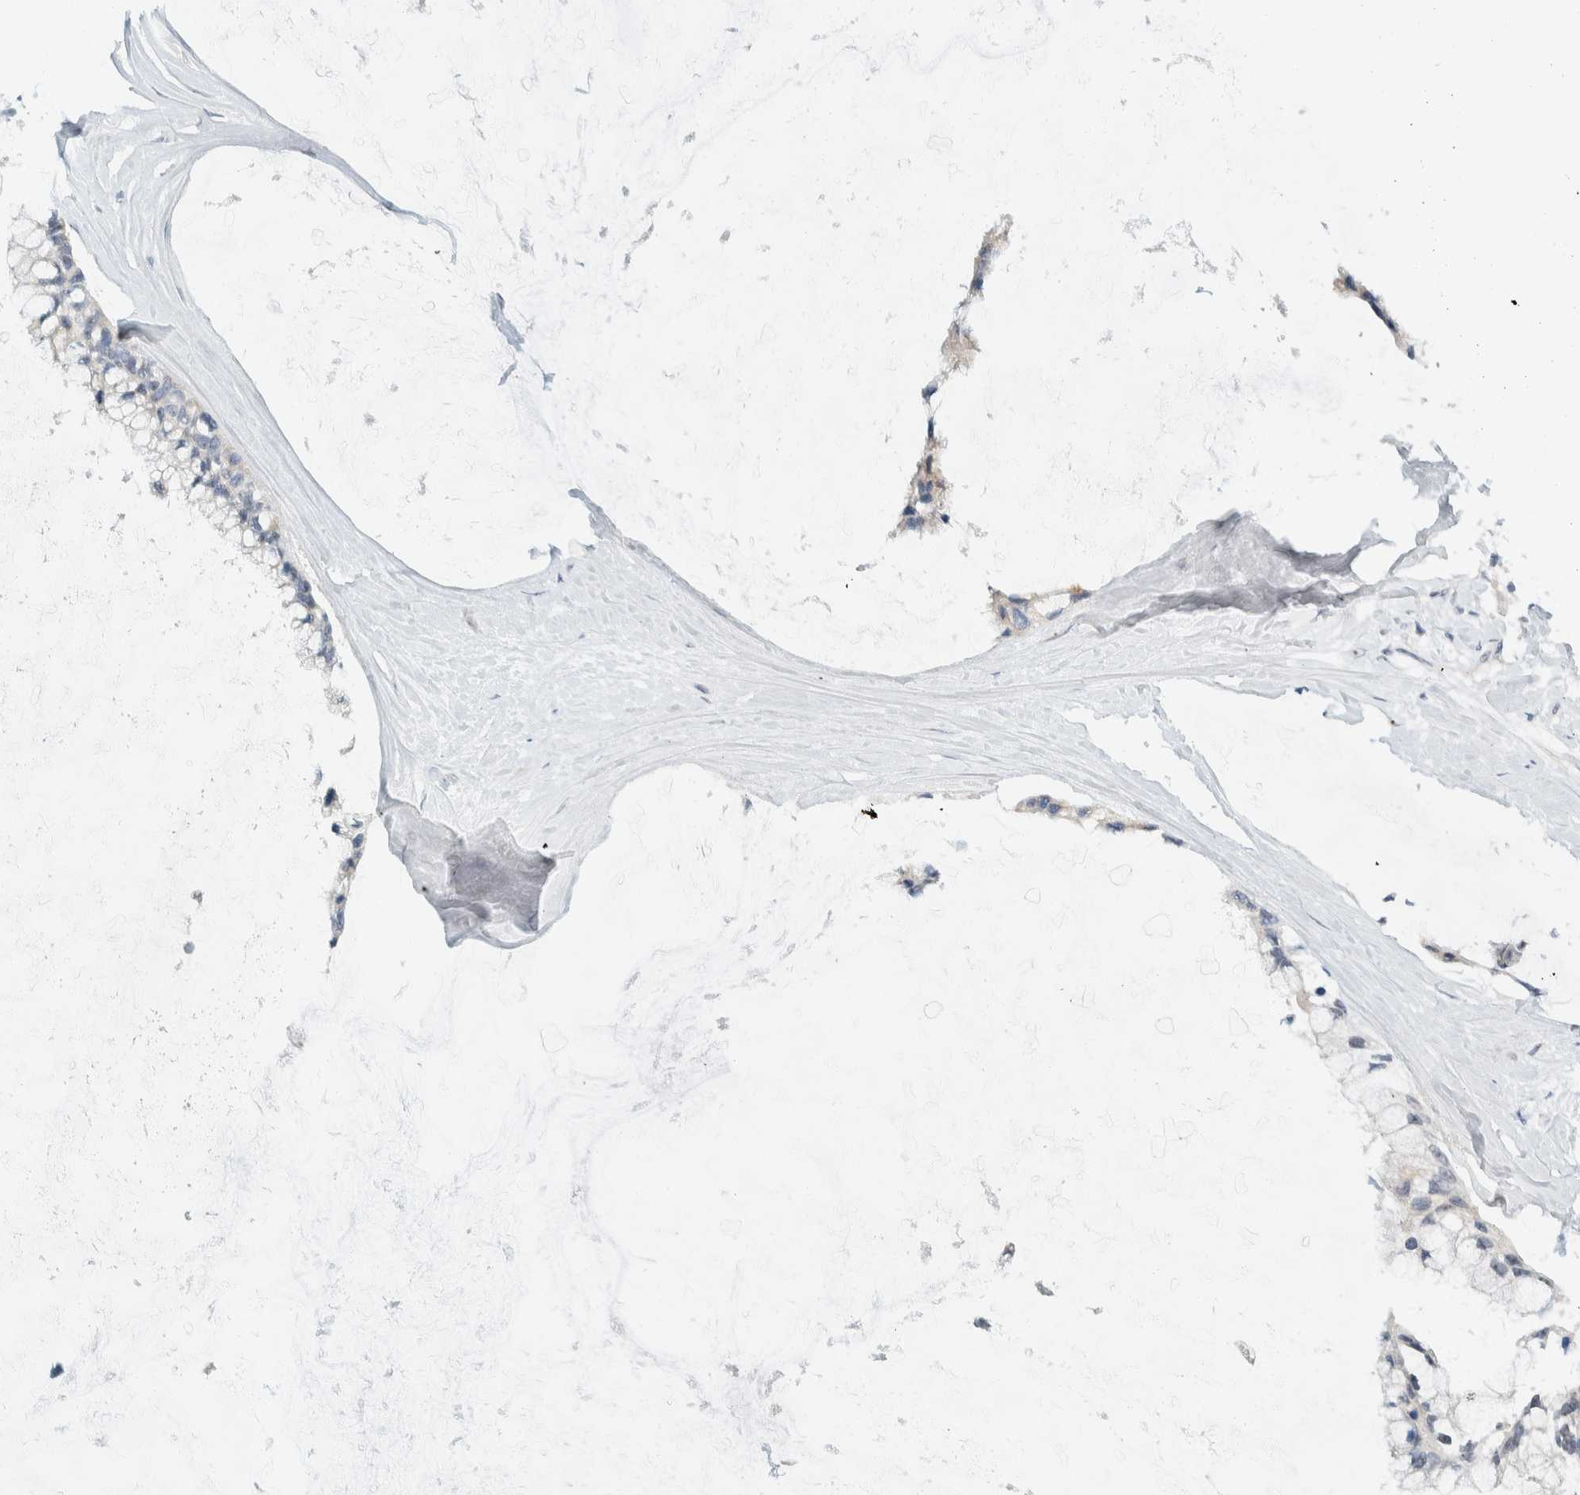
{"staining": {"intensity": "weak", "quantity": "<25%", "location": "nuclear"}, "tissue": "ovarian cancer", "cell_type": "Tumor cells", "image_type": "cancer", "snomed": [{"axis": "morphology", "description": "Cystadenocarcinoma, mucinous, NOS"}, {"axis": "topography", "description": "Ovary"}], "caption": "IHC histopathology image of ovarian mucinous cystadenocarcinoma stained for a protein (brown), which demonstrates no expression in tumor cells.", "gene": "NDE1", "patient": {"sex": "female", "age": 39}}